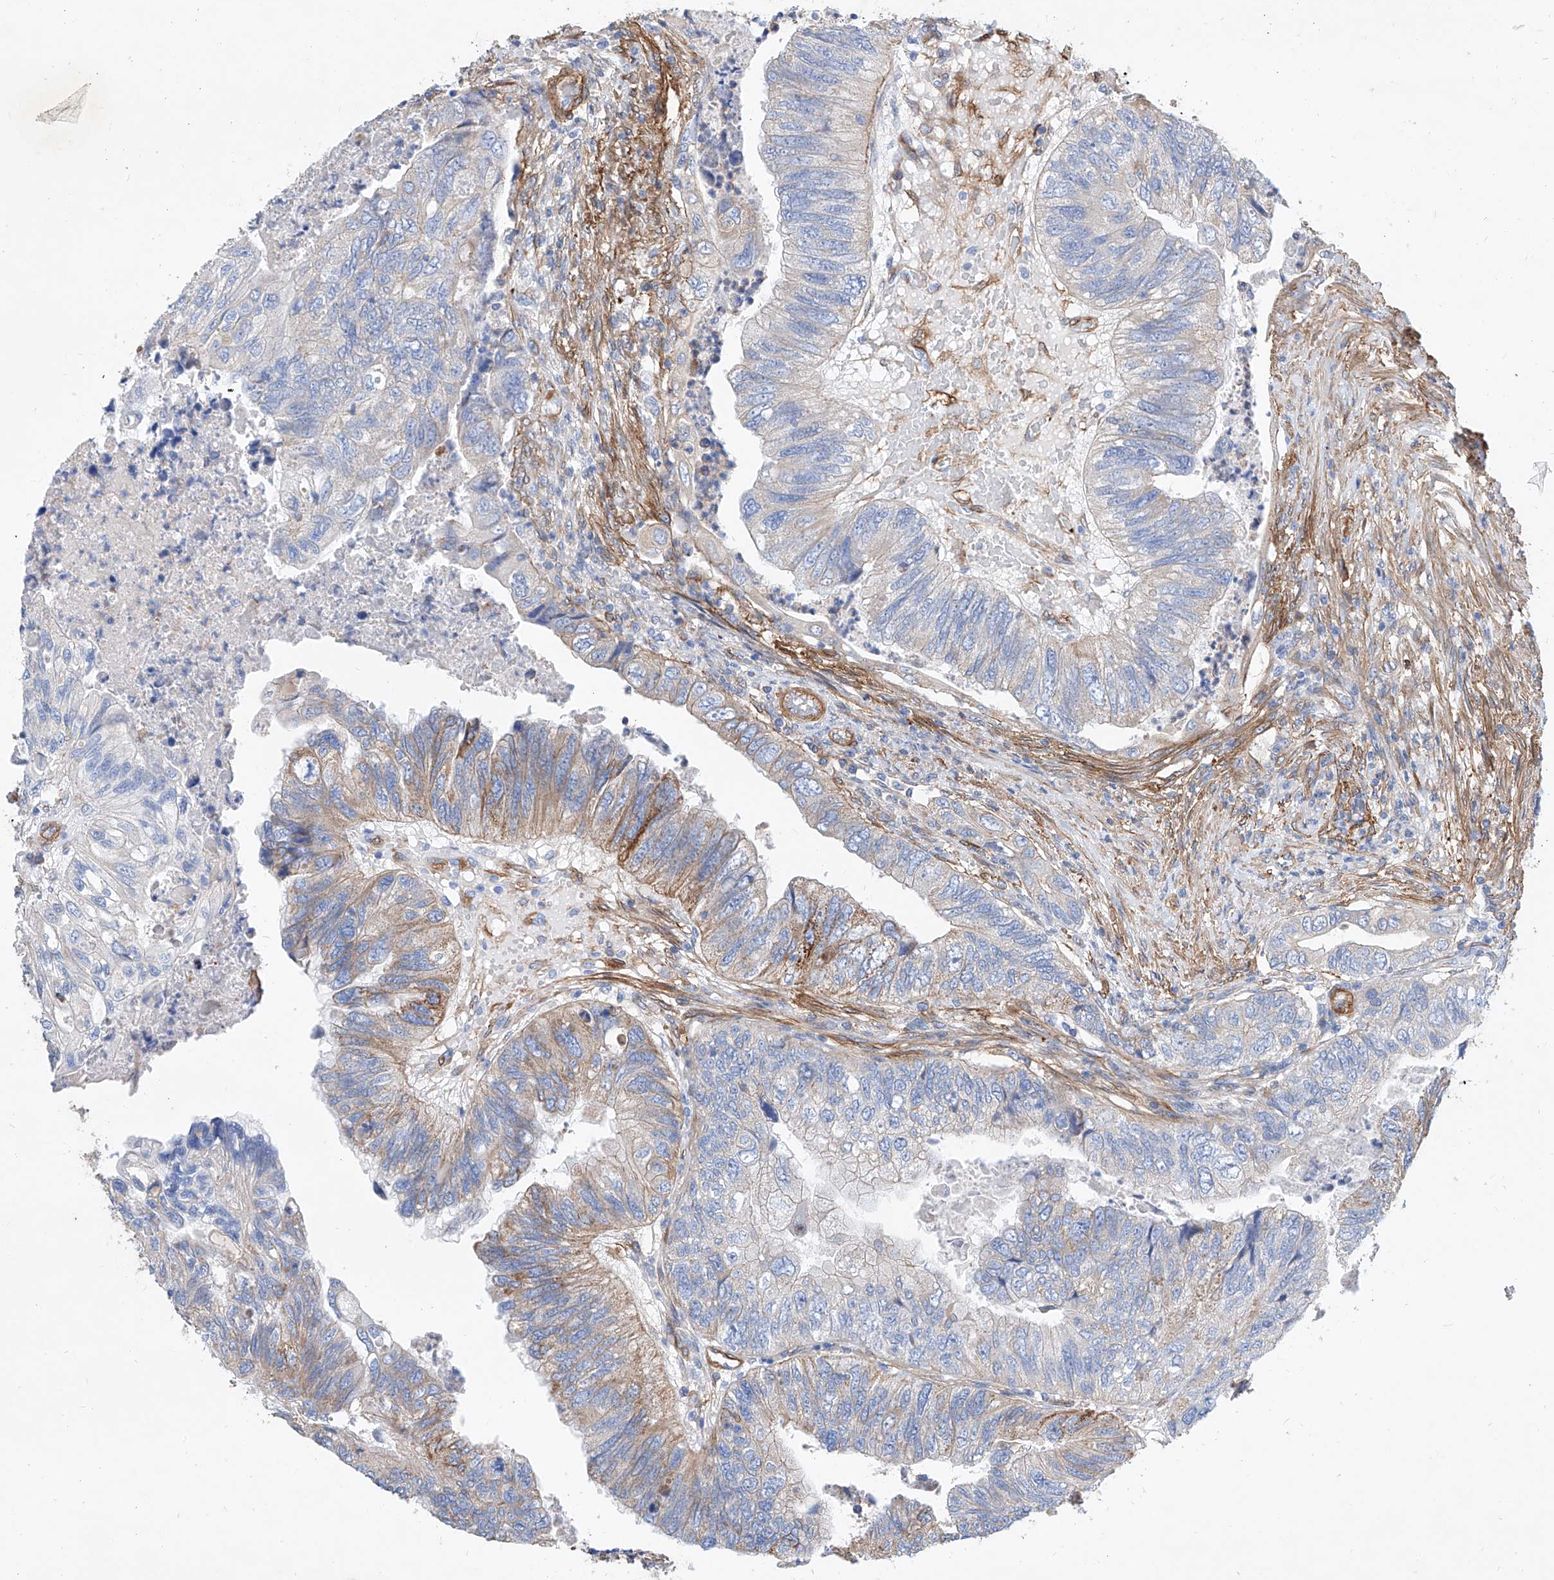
{"staining": {"intensity": "moderate", "quantity": "<25%", "location": "cytoplasmic/membranous"}, "tissue": "colorectal cancer", "cell_type": "Tumor cells", "image_type": "cancer", "snomed": [{"axis": "morphology", "description": "Adenocarcinoma, NOS"}, {"axis": "topography", "description": "Rectum"}], "caption": "Moderate cytoplasmic/membranous protein expression is present in about <25% of tumor cells in adenocarcinoma (colorectal). (Stains: DAB in brown, nuclei in blue, Microscopy: brightfield microscopy at high magnification).", "gene": "TAS2R60", "patient": {"sex": "male", "age": 63}}